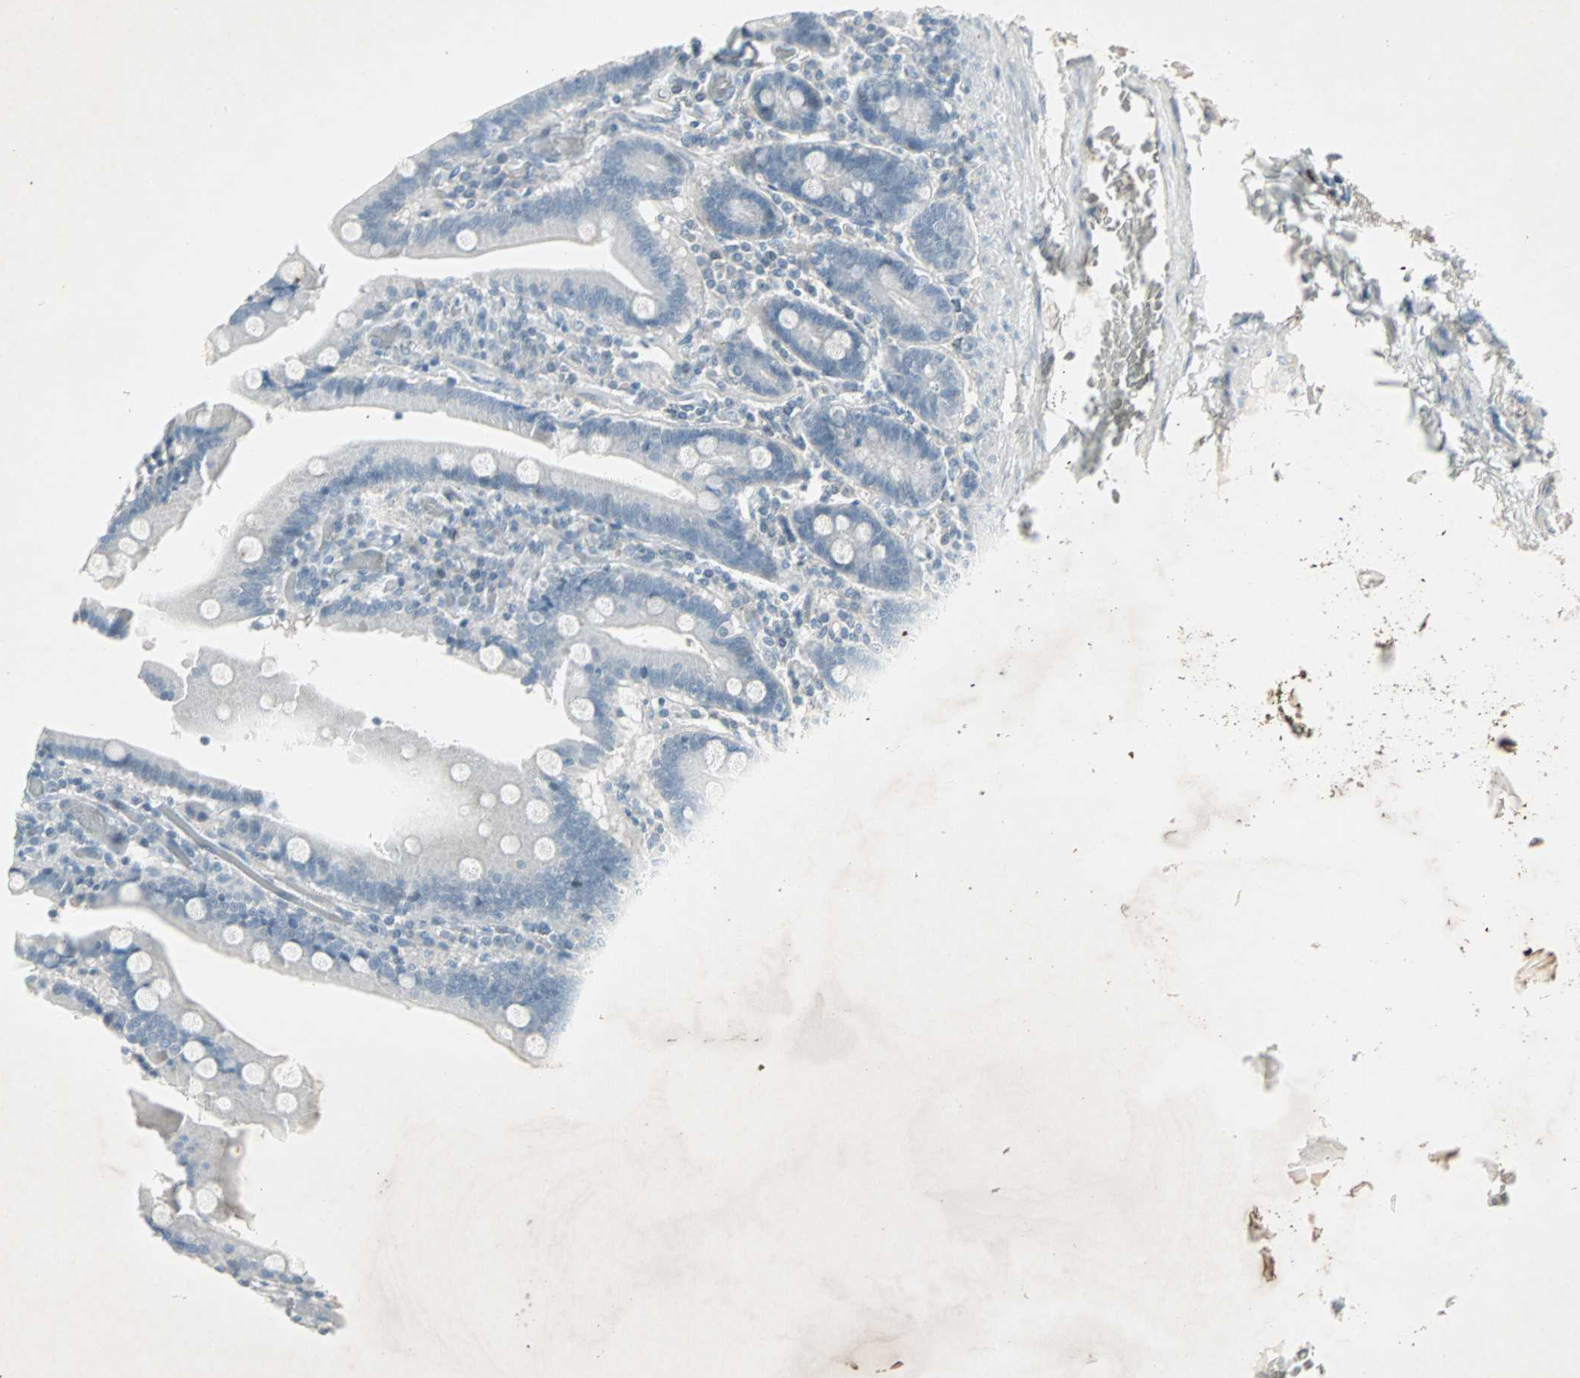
{"staining": {"intensity": "negative", "quantity": "none", "location": "none"}, "tissue": "duodenum", "cell_type": "Glandular cells", "image_type": "normal", "snomed": [{"axis": "morphology", "description": "Normal tissue, NOS"}, {"axis": "topography", "description": "Duodenum"}], "caption": "DAB (3,3'-diaminobenzidine) immunohistochemical staining of normal human duodenum reveals no significant expression in glandular cells.", "gene": "LANCL3", "patient": {"sex": "female", "age": 53}}